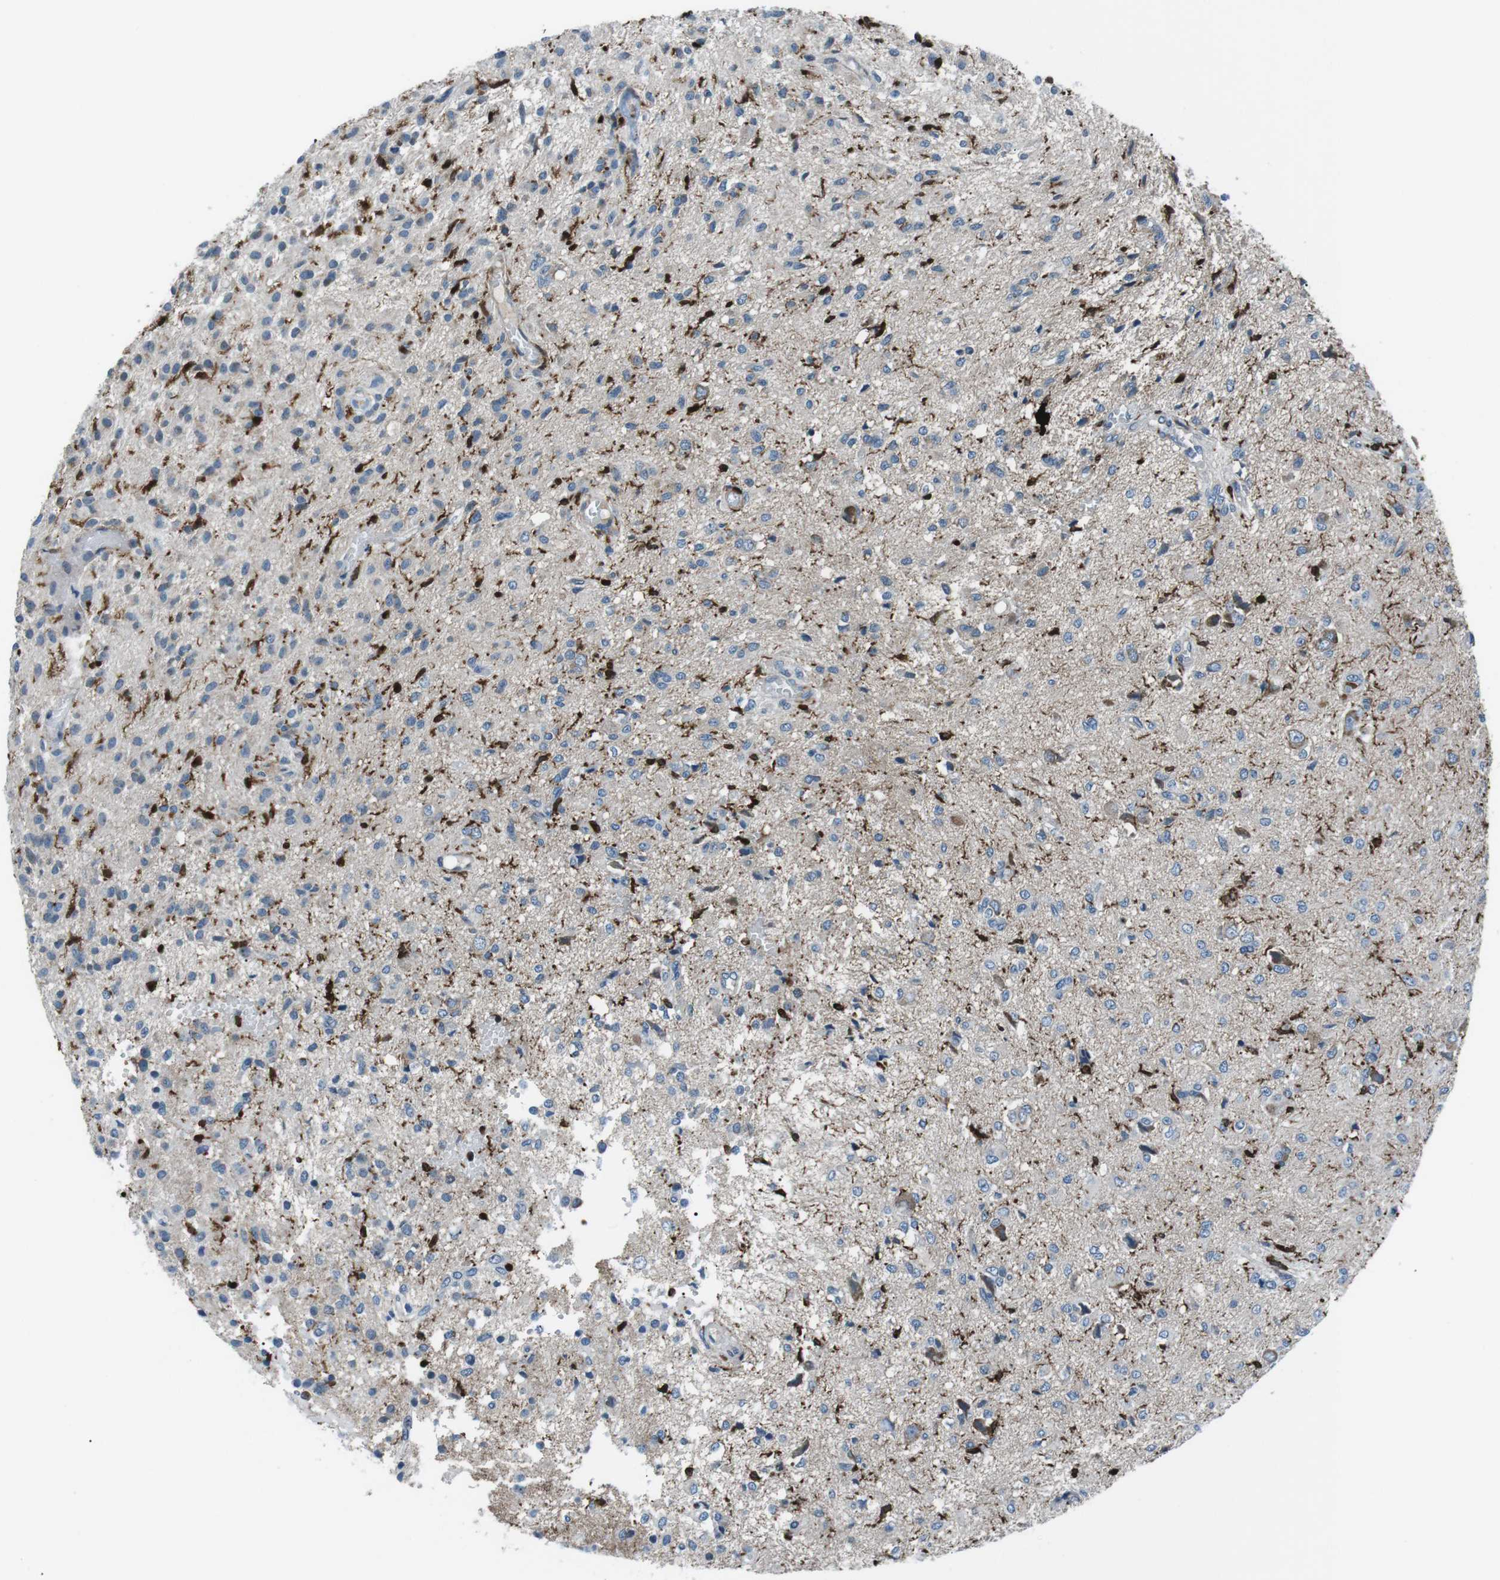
{"staining": {"intensity": "moderate", "quantity": "<25%", "location": "cytoplasmic/membranous"}, "tissue": "glioma", "cell_type": "Tumor cells", "image_type": "cancer", "snomed": [{"axis": "morphology", "description": "Glioma, malignant, High grade"}, {"axis": "topography", "description": "Brain"}], "caption": "Protein expression analysis of malignant glioma (high-grade) shows moderate cytoplasmic/membranous expression in about <25% of tumor cells.", "gene": "BLNK", "patient": {"sex": "female", "age": 59}}